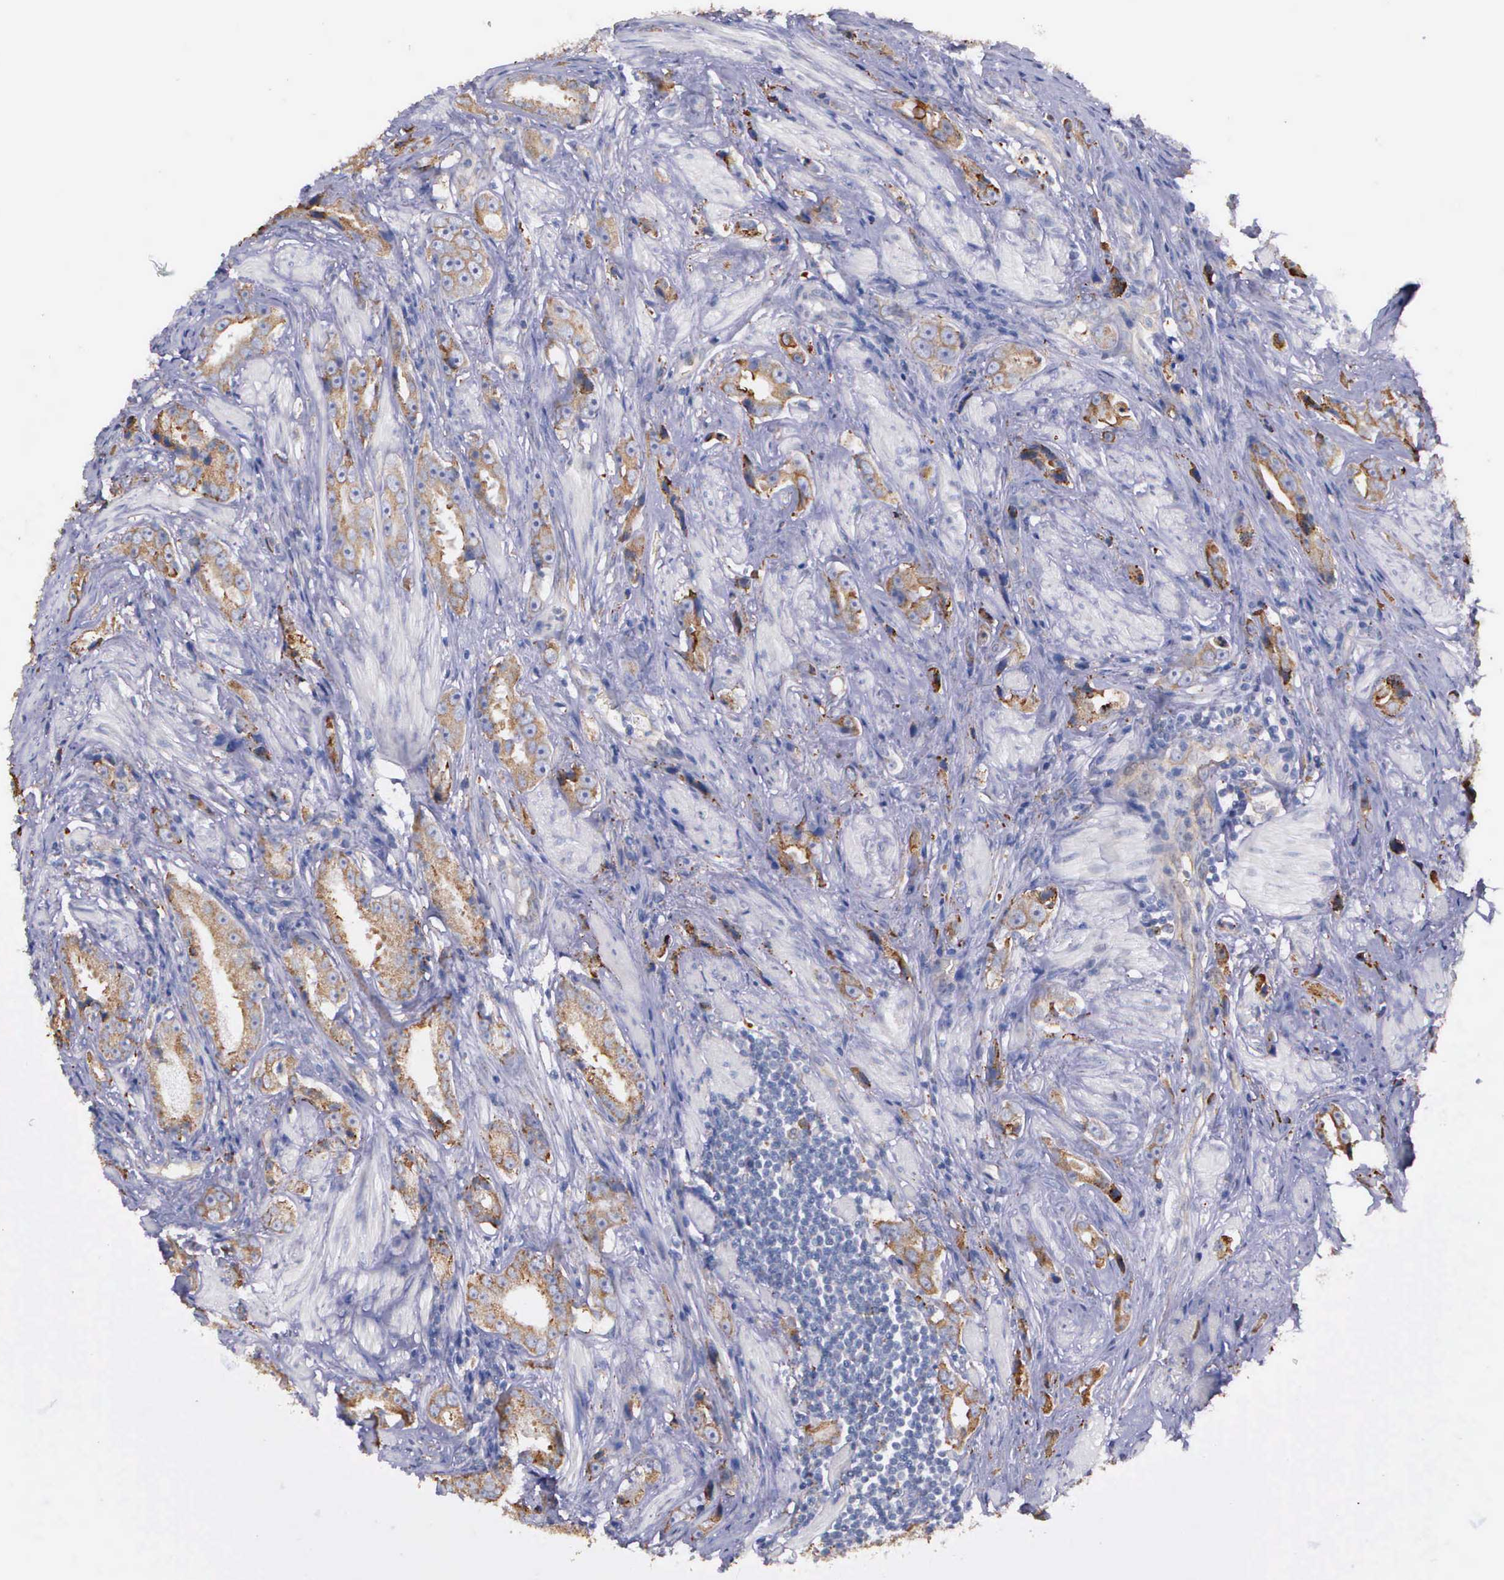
{"staining": {"intensity": "moderate", "quantity": ">75%", "location": "cytoplasmic/membranous"}, "tissue": "prostate cancer", "cell_type": "Tumor cells", "image_type": "cancer", "snomed": [{"axis": "morphology", "description": "Adenocarcinoma, Medium grade"}, {"axis": "topography", "description": "Prostate"}], "caption": "Human prostate cancer stained with a protein marker demonstrates moderate staining in tumor cells.", "gene": "ZC3H12B", "patient": {"sex": "male", "age": 53}}